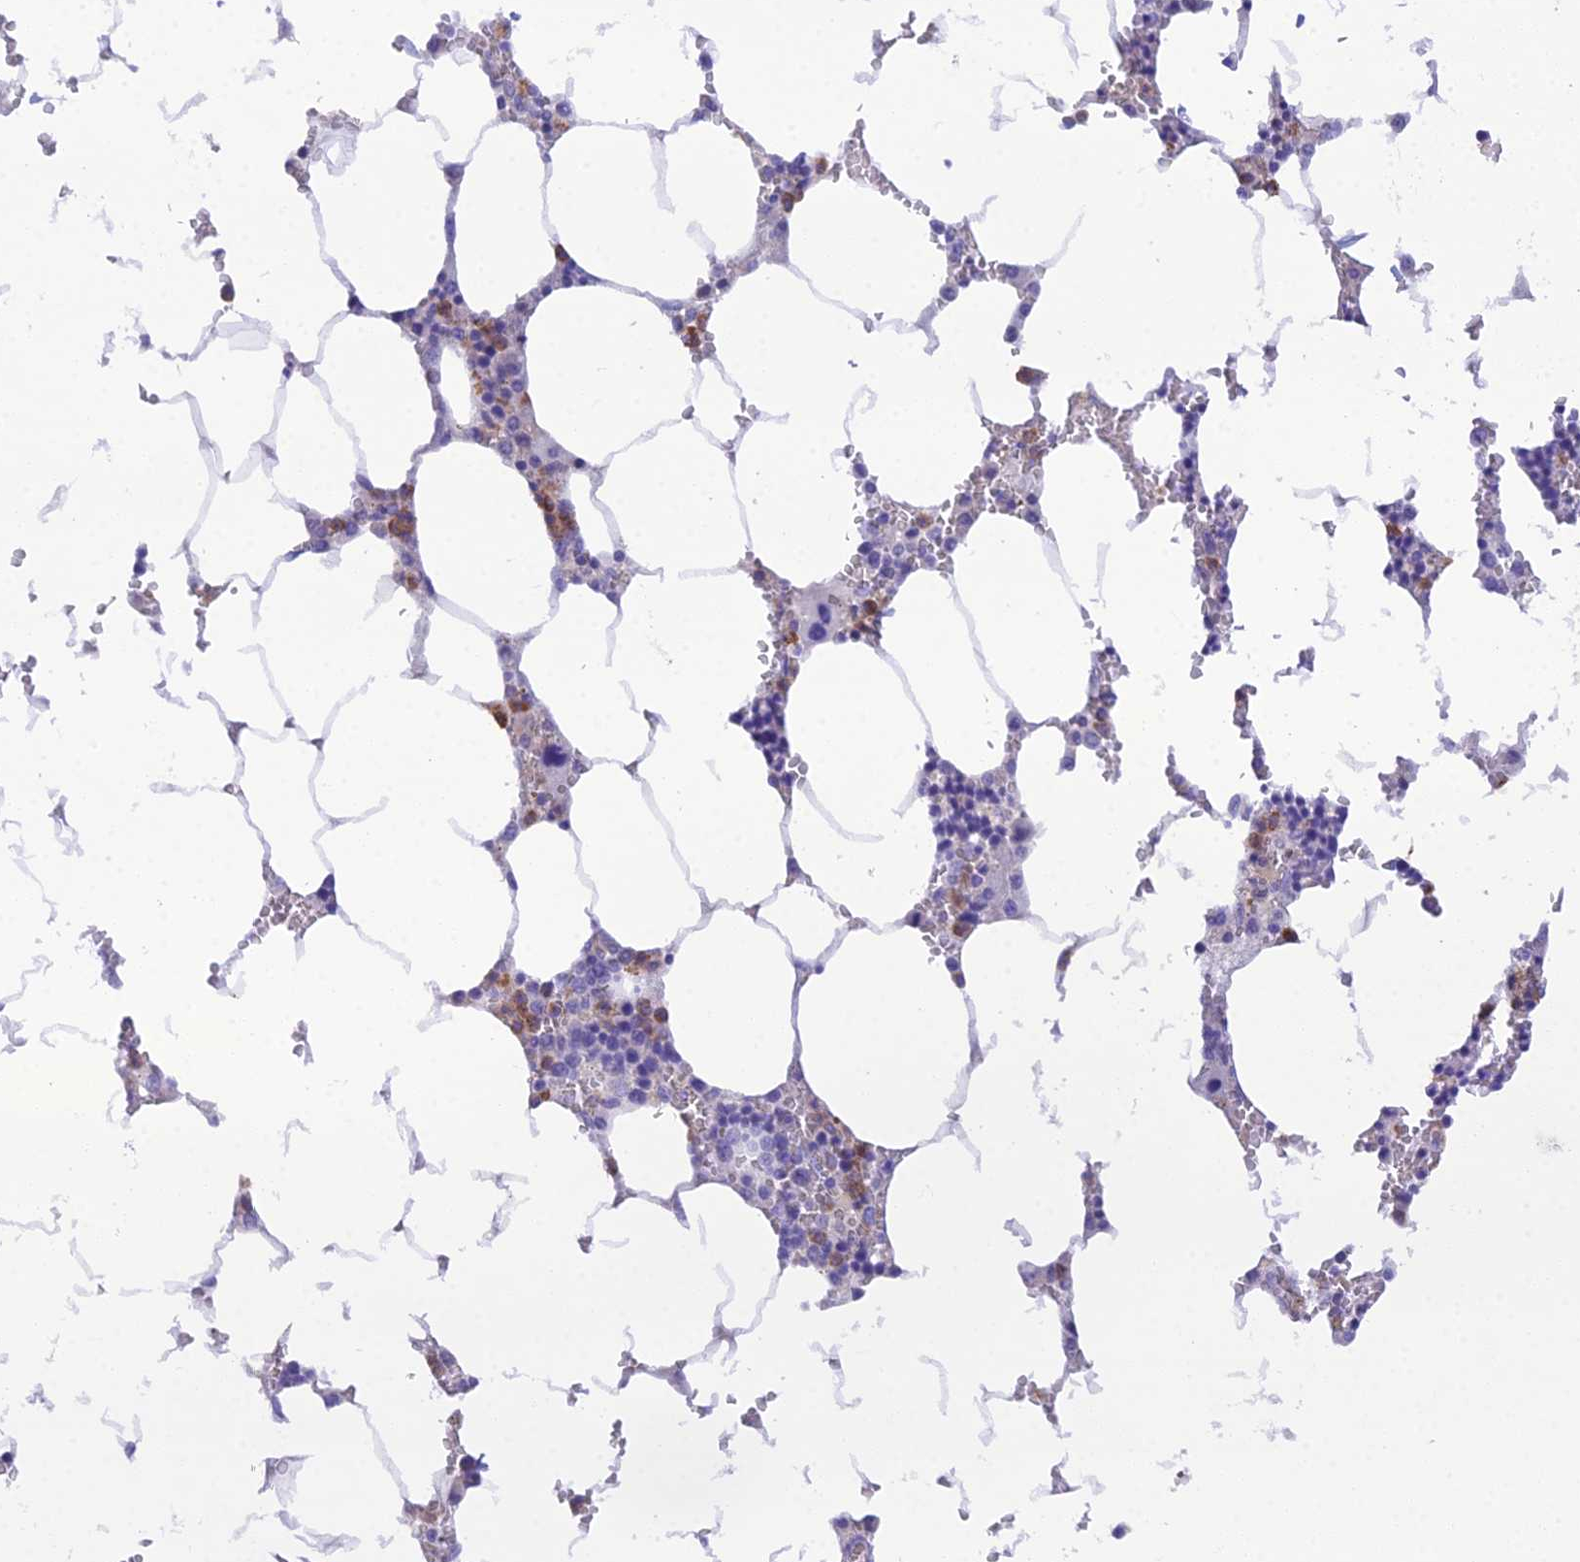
{"staining": {"intensity": "moderate", "quantity": "<25%", "location": "cytoplasmic/membranous"}, "tissue": "bone marrow", "cell_type": "Hematopoietic cells", "image_type": "normal", "snomed": [{"axis": "morphology", "description": "Normal tissue, NOS"}, {"axis": "topography", "description": "Bone marrow"}], "caption": "Moderate cytoplasmic/membranous expression is appreciated in about <25% of hematopoietic cells in unremarkable bone marrow.", "gene": "KIAA0408", "patient": {"sex": "male", "age": 70}}